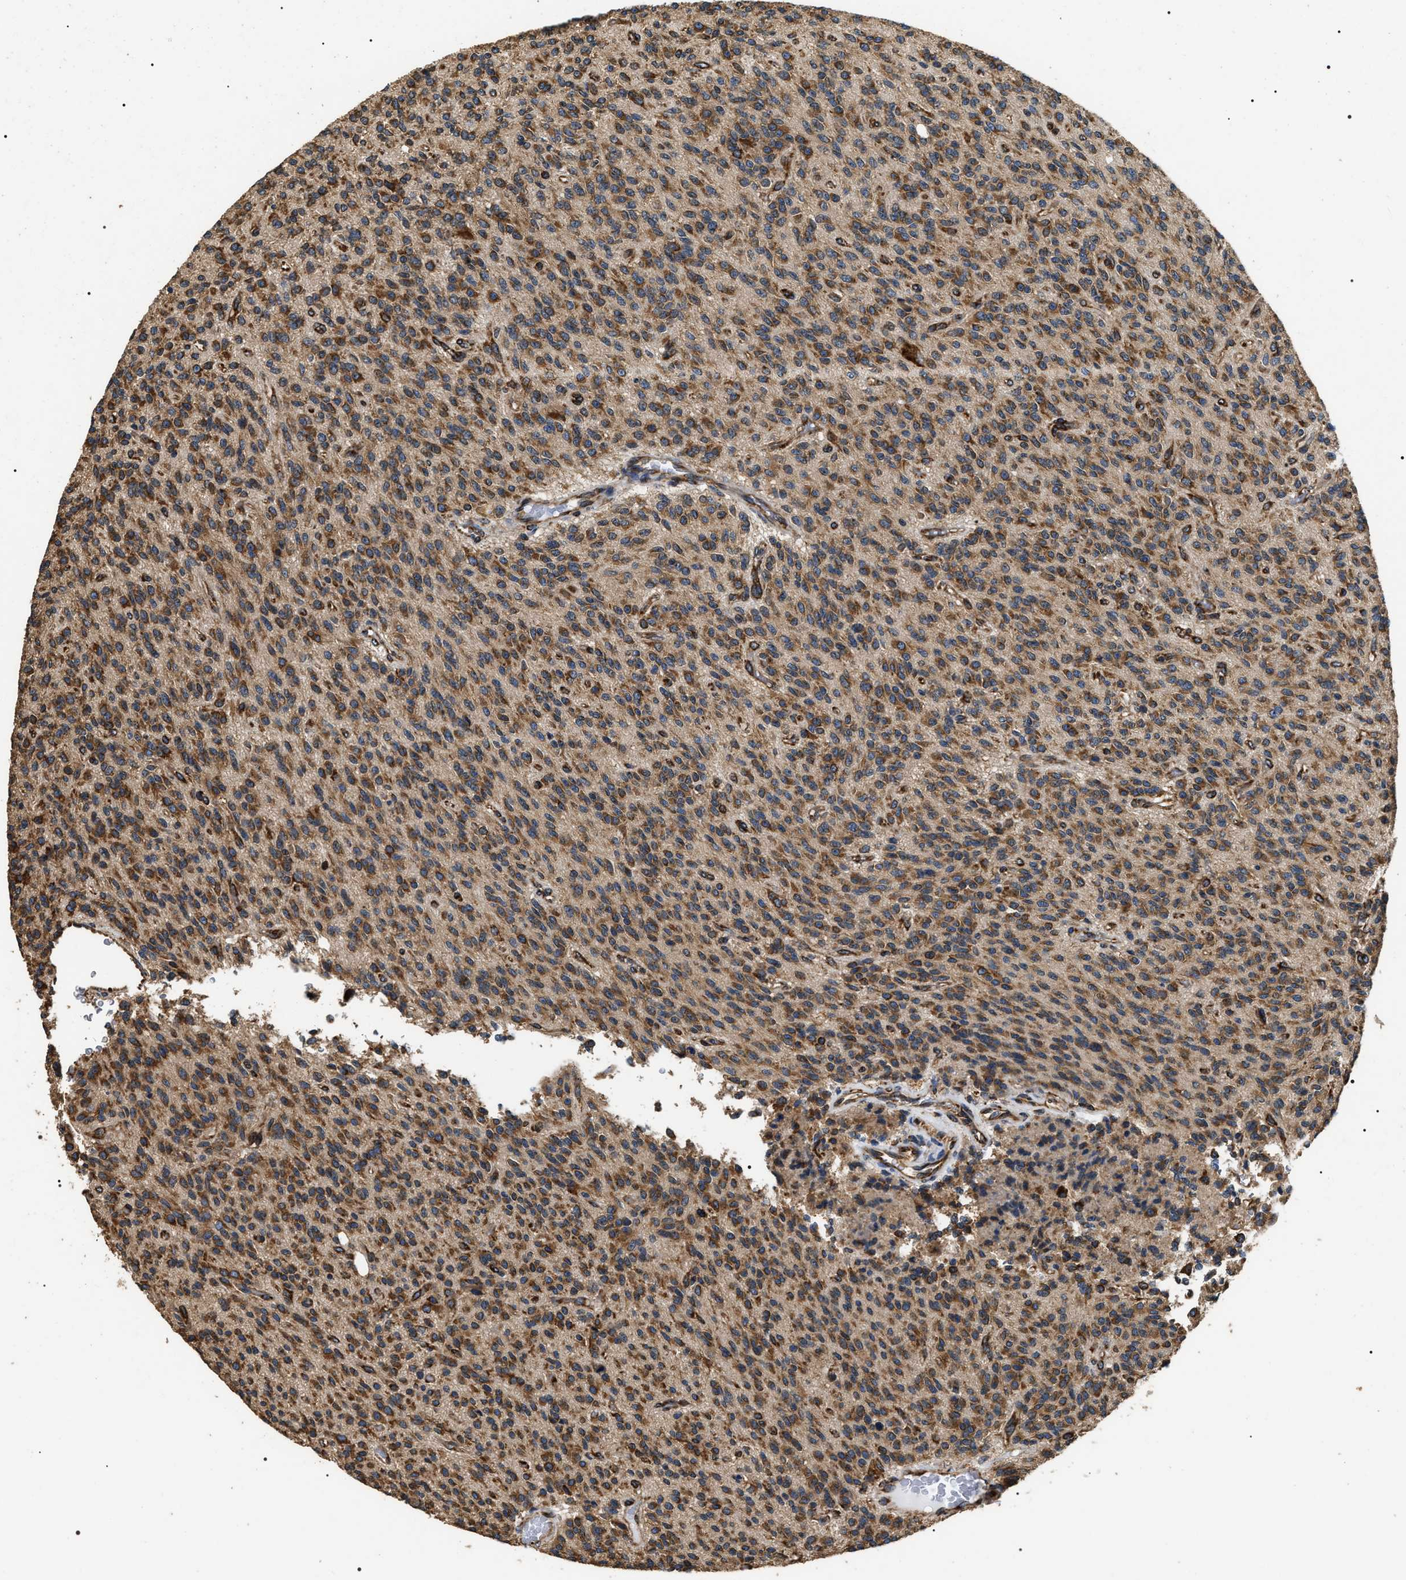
{"staining": {"intensity": "moderate", "quantity": ">75%", "location": "cytoplasmic/membranous"}, "tissue": "glioma", "cell_type": "Tumor cells", "image_type": "cancer", "snomed": [{"axis": "morphology", "description": "Glioma, malignant, High grade"}, {"axis": "topography", "description": "Brain"}], "caption": "Moderate cytoplasmic/membranous protein expression is identified in about >75% of tumor cells in malignant high-grade glioma. The staining was performed using DAB (3,3'-diaminobenzidine), with brown indicating positive protein expression. Nuclei are stained blue with hematoxylin.", "gene": "KTN1", "patient": {"sex": "male", "age": 34}}